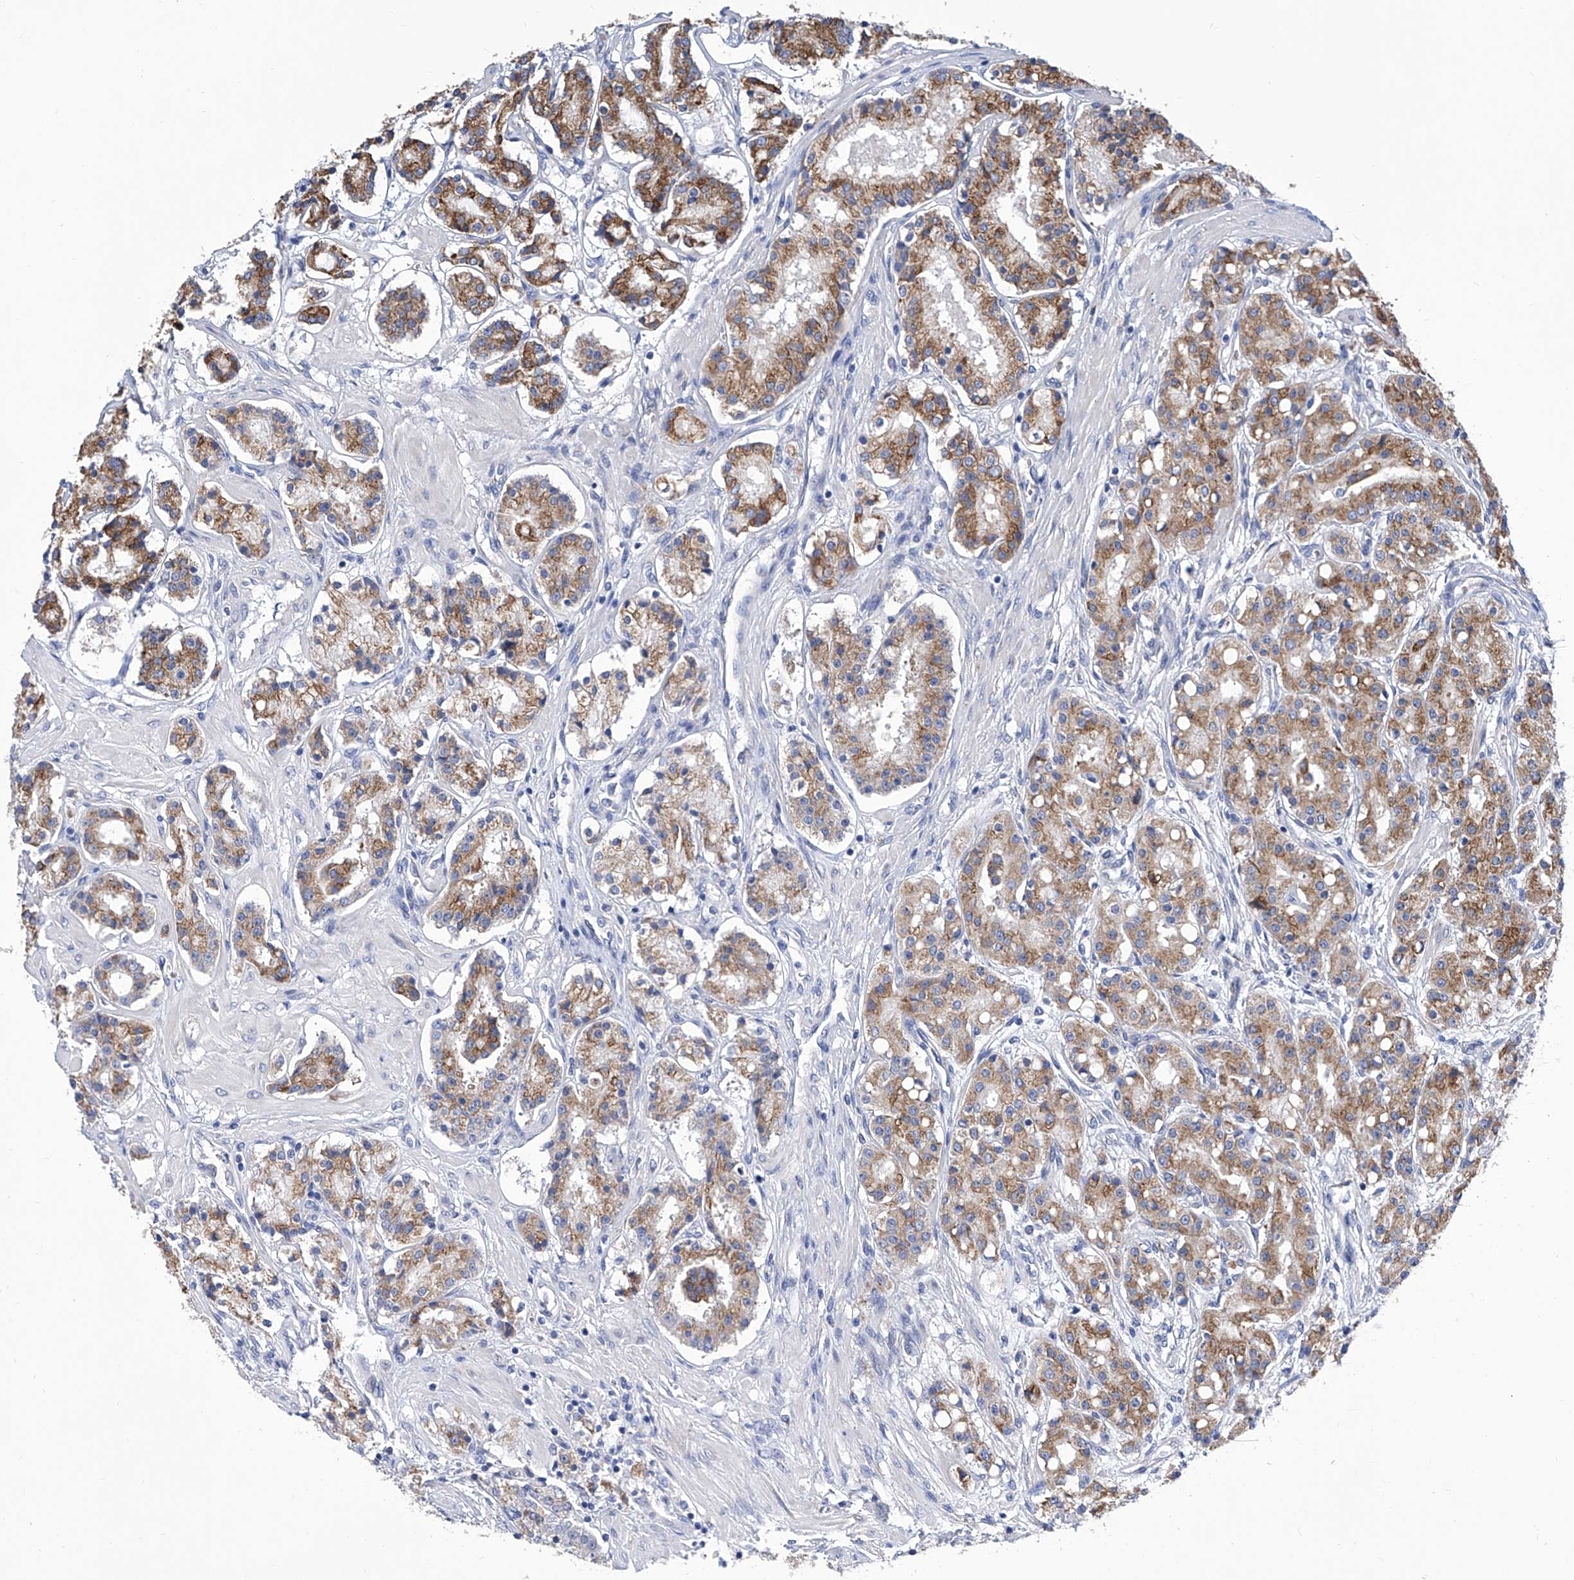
{"staining": {"intensity": "moderate", "quantity": ">75%", "location": "cytoplasmic/membranous"}, "tissue": "prostate cancer", "cell_type": "Tumor cells", "image_type": "cancer", "snomed": [{"axis": "morphology", "description": "Adenocarcinoma, High grade"}, {"axis": "topography", "description": "Prostate"}], "caption": "Immunohistochemical staining of prostate cancer (adenocarcinoma (high-grade)) displays medium levels of moderate cytoplasmic/membranous protein expression in approximately >75% of tumor cells.", "gene": "TJAP1", "patient": {"sex": "male", "age": 60}}